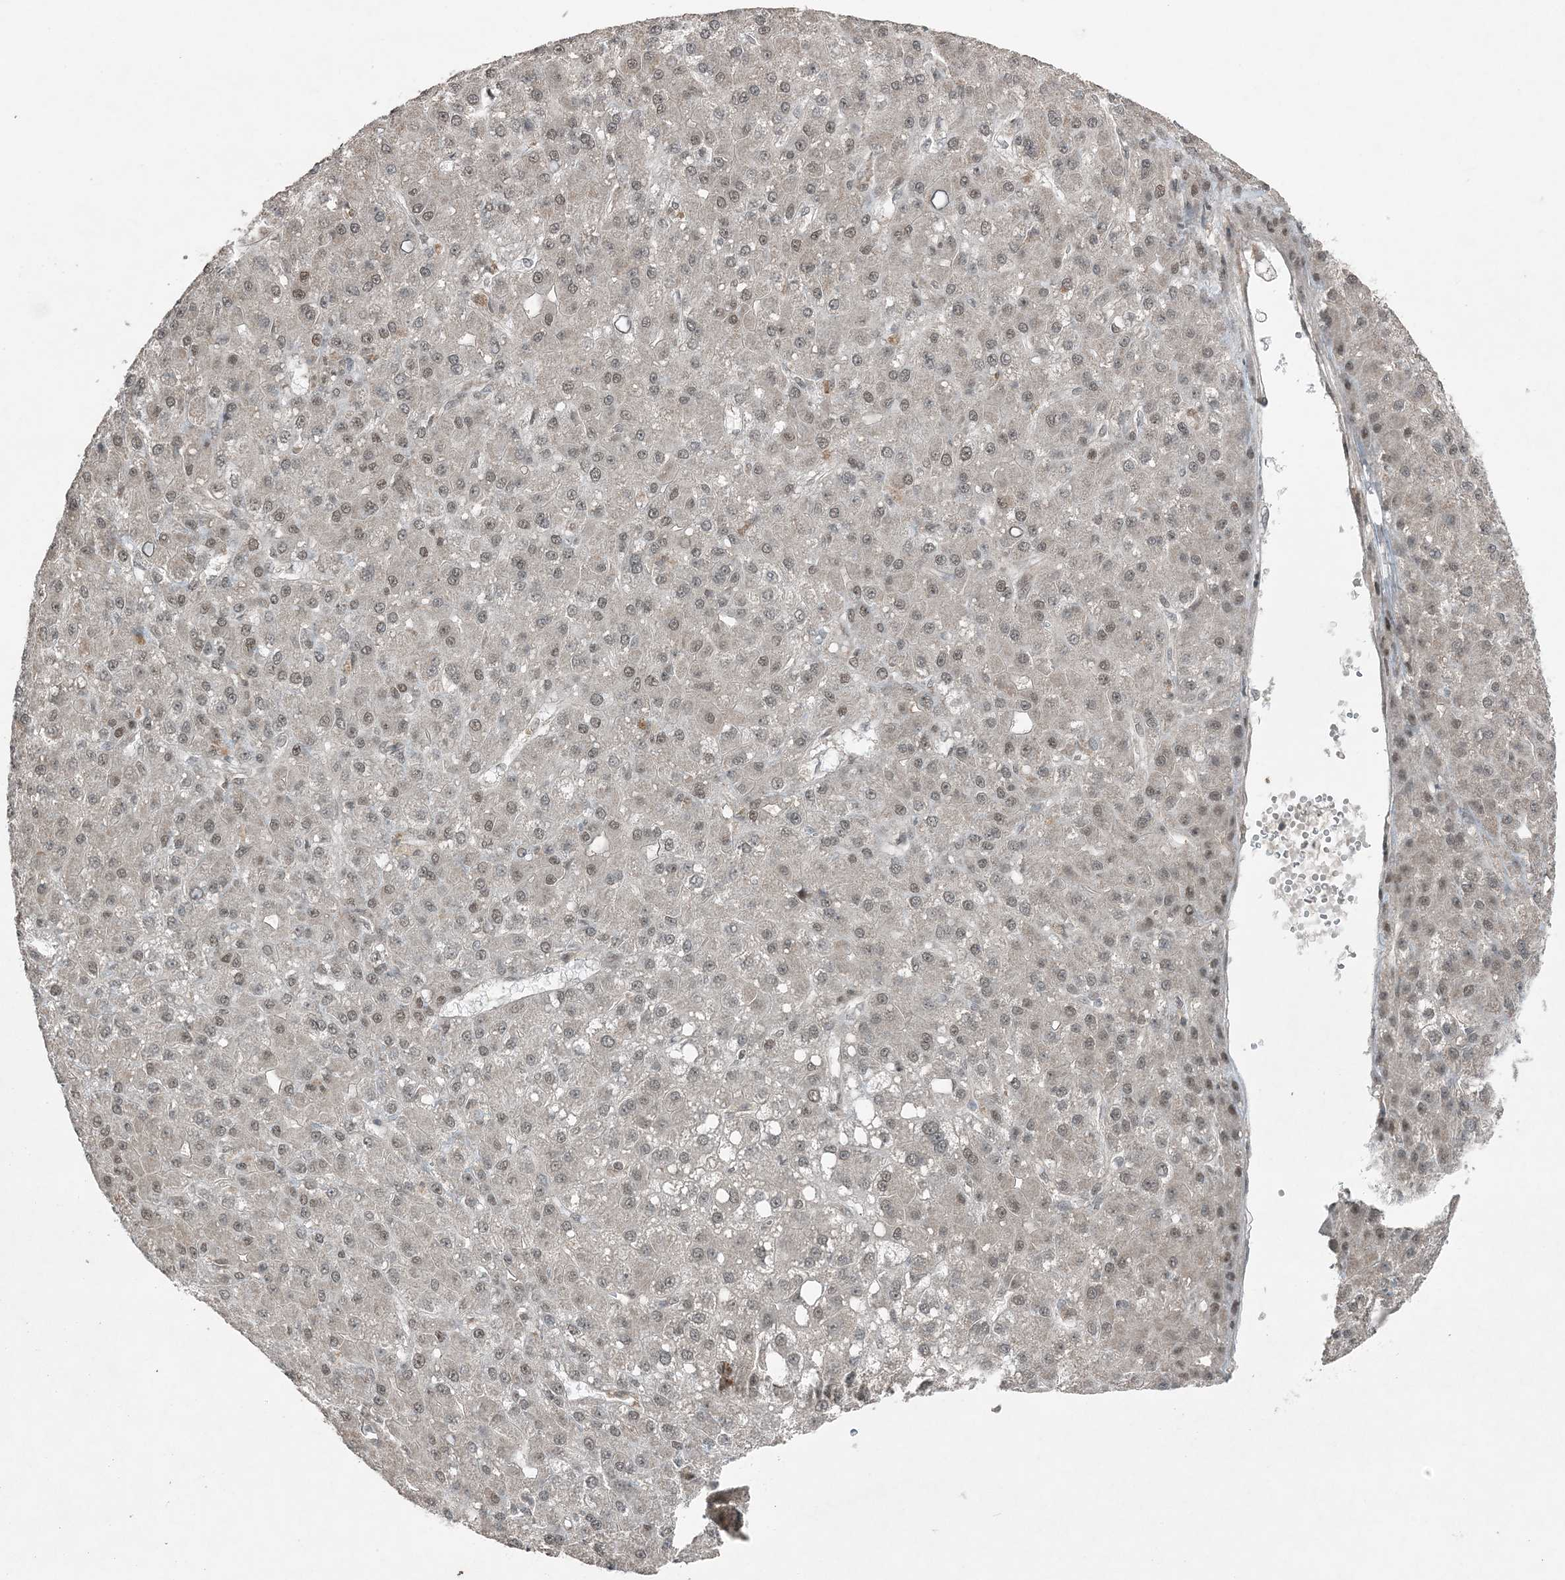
{"staining": {"intensity": "weak", "quantity": ">75%", "location": "nuclear"}, "tissue": "liver cancer", "cell_type": "Tumor cells", "image_type": "cancer", "snomed": [{"axis": "morphology", "description": "Carcinoma, Hepatocellular, NOS"}, {"axis": "topography", "description": "Liver"}], "caption": "The immunohistochemical stain shows weak nuclear staining in tumor cells of hepatocellular carcinoma (liver) tissue. (Stains: DAB in brown, nuclei in blue, Microscopy: brightfield microscopy at high magnification).", "gene": "COPS7B", "patient": {"sex": "male", "age": 67}}